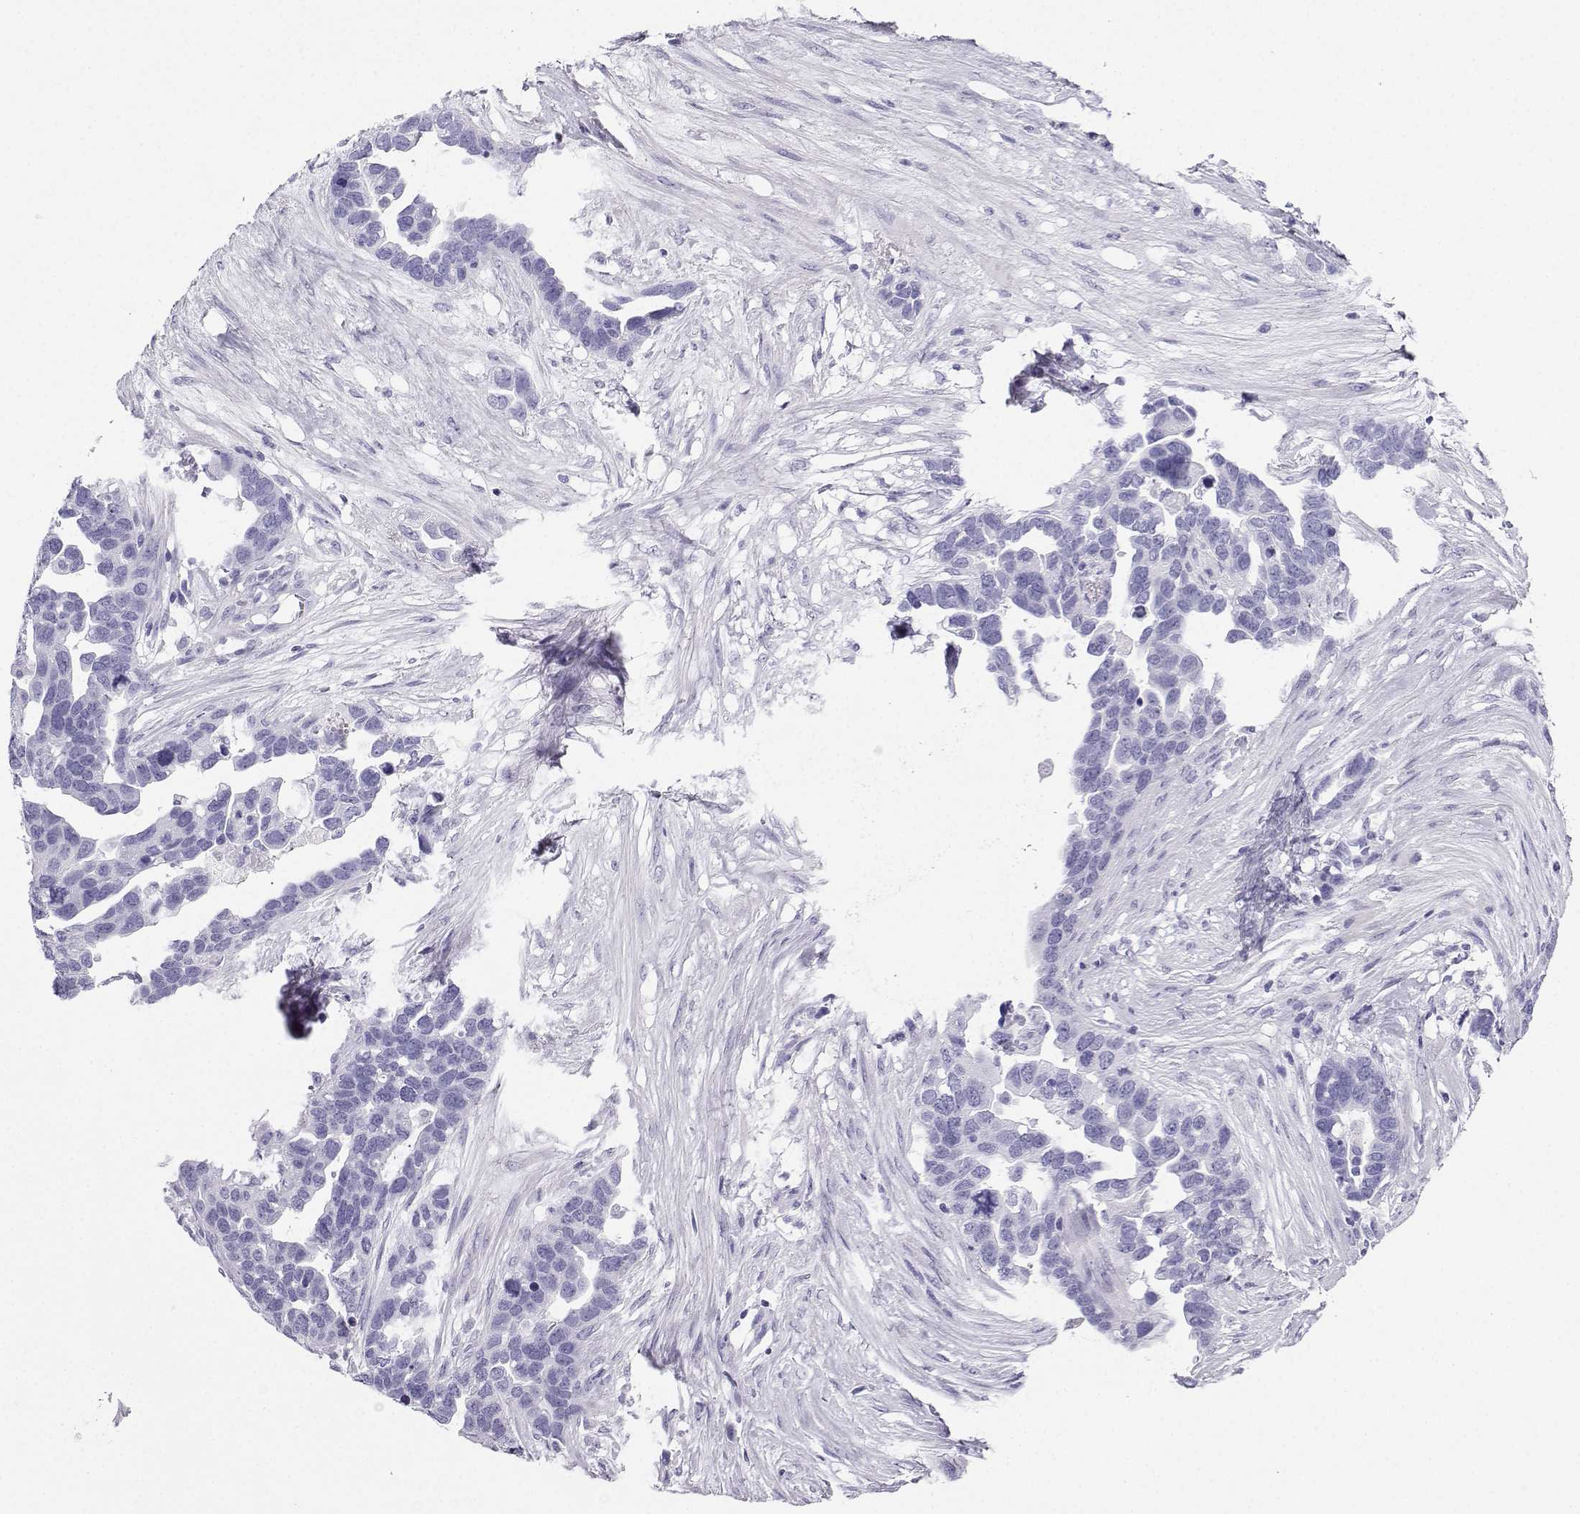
{"staining": {"intensity": "negative", "quantity": "none", "location": "none"}, "tissue": "ovarian cancer", "cell_type": "Tumor cells", "image_type": "cancer", "snomed": [{"axis": "morphology", "description": "Cystadenocarcinoma, serous, NOS"}, {"axis": "topography", "description": "Ovary"}], "caption": "High magnification brightfield microscopy of ovarian cancer stained with DAB (brown) and counterstained with hematoxylin (blue): tumor cells show no significant expression.", "gene": "CD109", "patient": {"sex": "female", "age": 54}}